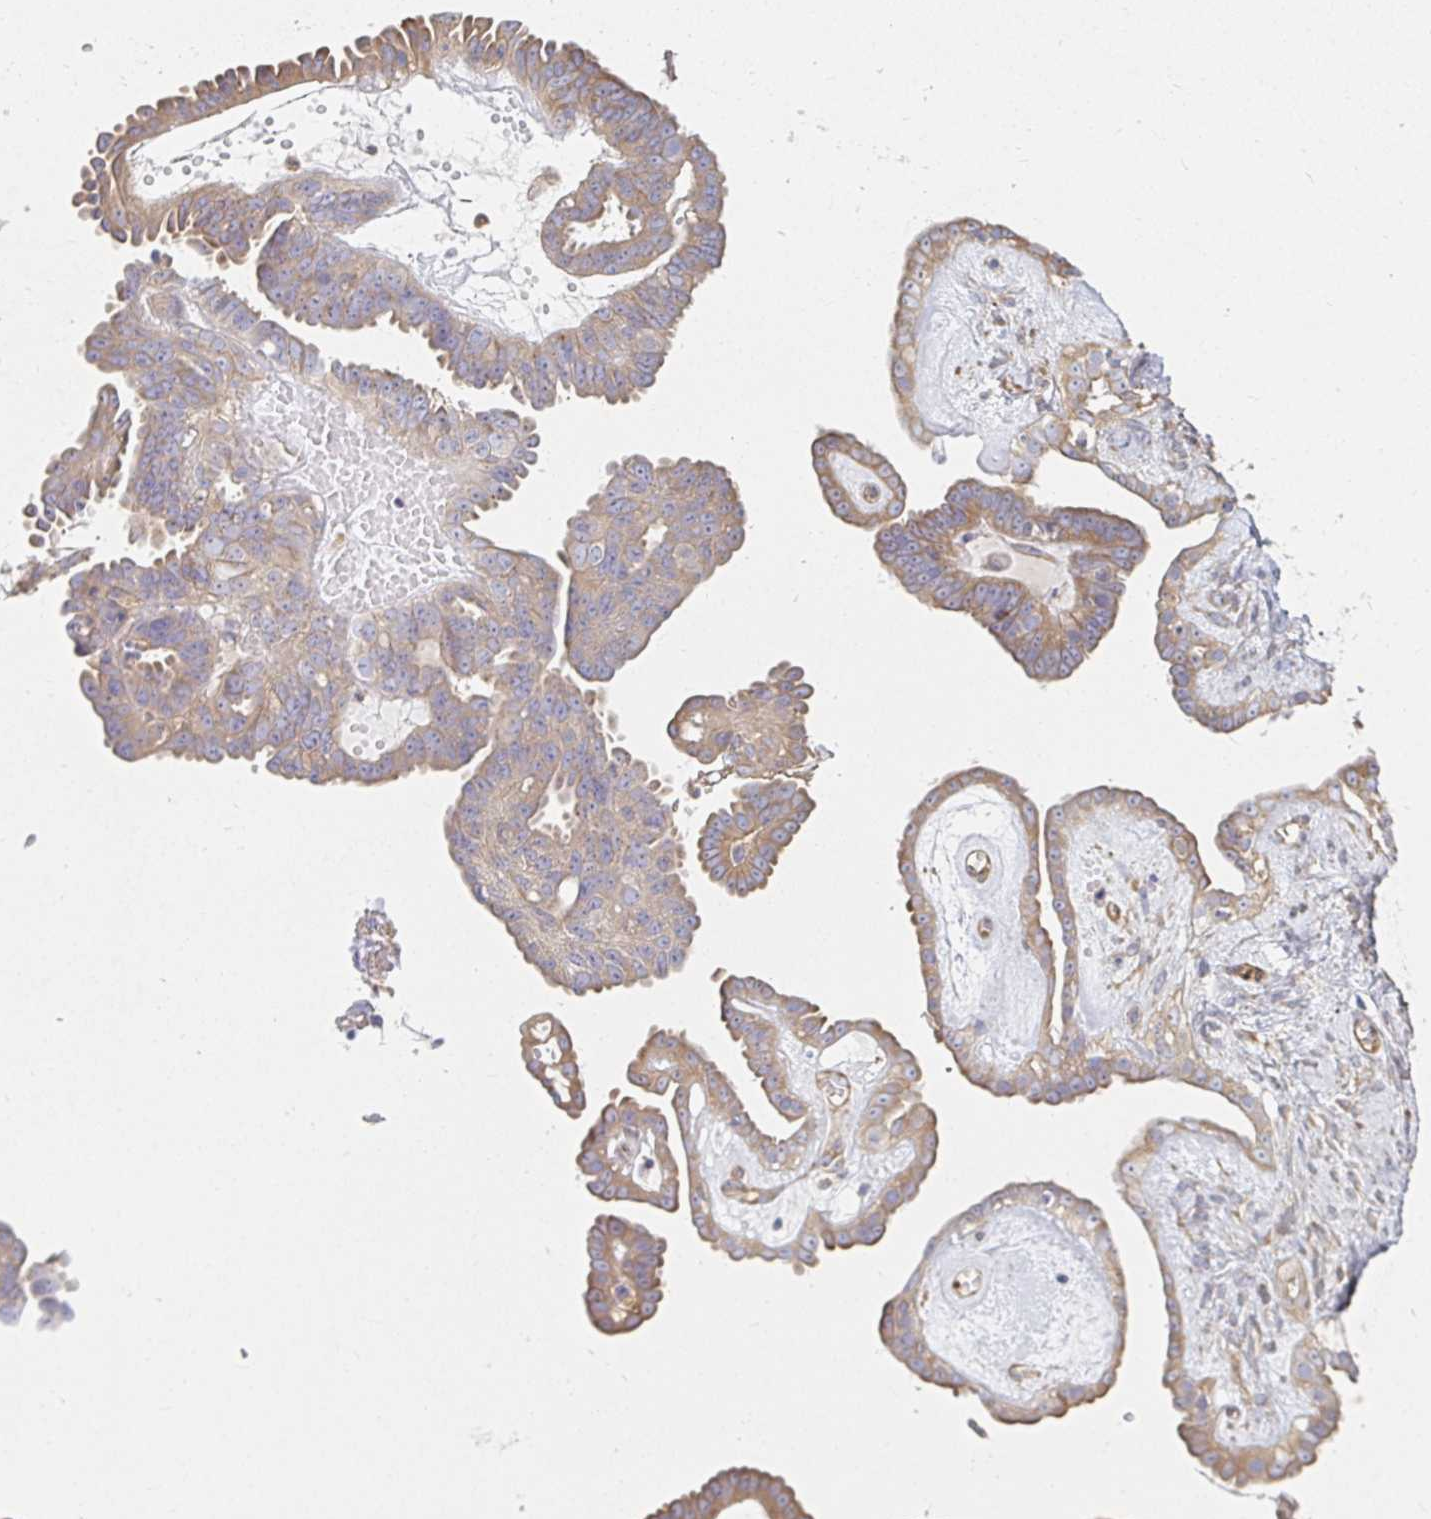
{"staining": {"intensity": "moderate", "quantity": ">75%", "location": "cytoplasmic/membranous"}, "tissue": "ovarian cancer", "cell_type": "Tumor cells", "image_type": "cancer", "snomed": [{"axis": "morphology", "description": "Cystadenocarcinoma, serous, NOS"}, {"axis": "topography", "description": "Ovary"}], "caption": "Brown immunohistochemical staining in human ovarian cancer (serous cystadenocarcinoma) exhibits moderate cytoplasmic/membranous staining in about >75% of tumor cells.", "gene": "TSPAN19", "patient": {"sex": "female", "age": 71}}